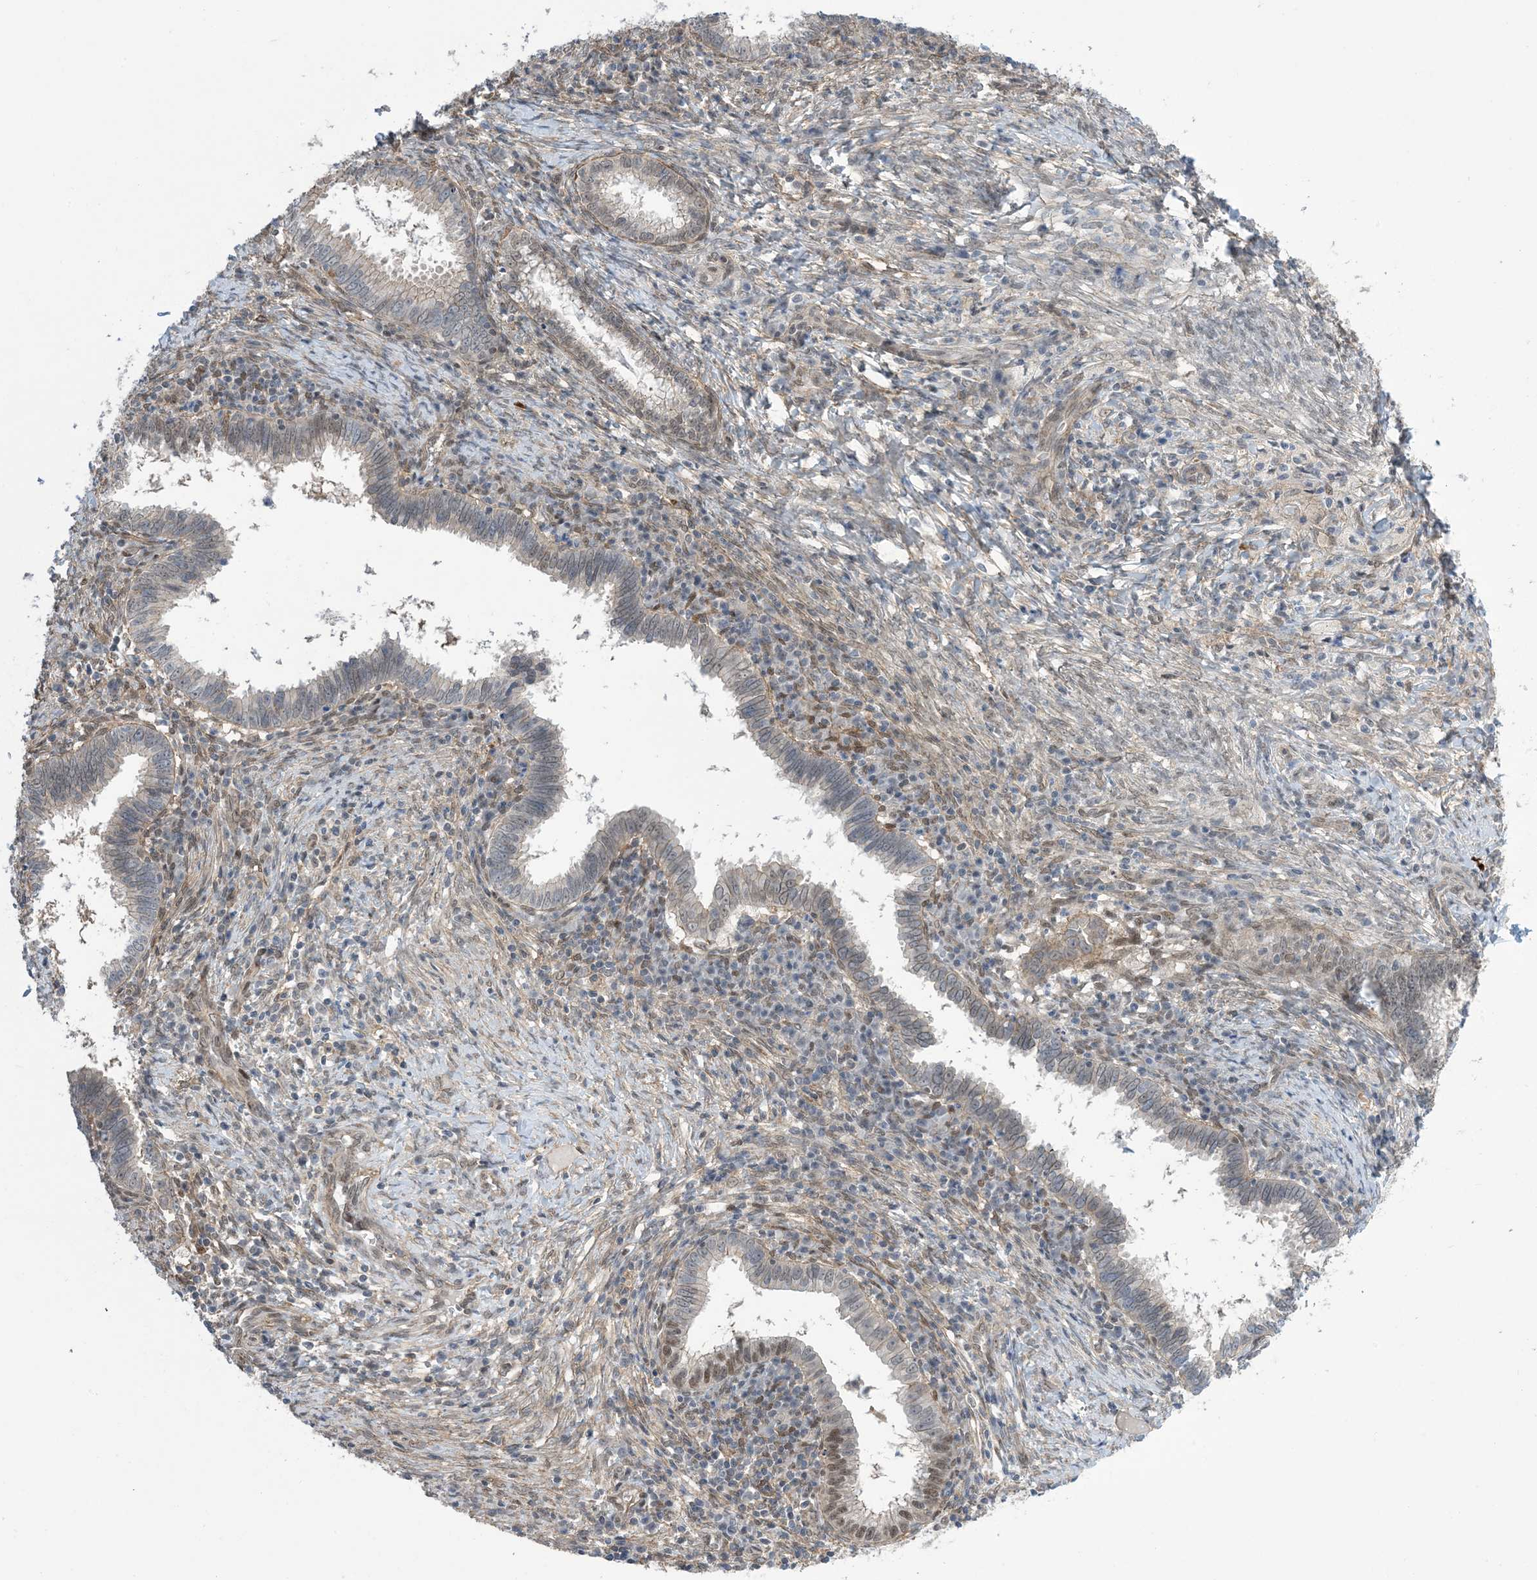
{"staining": {"intensity": "moderate", "quantity": "<25%", "location": "nuclear"}, "tissue": "cervical cancer", "cell_type": "Tumor cells", "image_type": "cancer", "snomed": [{"axis": "morphology", "description": "Adenocarcinoma, NOS"}, {"axis": "topography", "description": "Cervix"}], "caption": "Cervical cancer (adenocarcinoma) stained for a protein exhibits moderate nuclear positivity in tumor cells.", "gene": "ZNF8", "patient": {"sex": "female", "age": 36}}